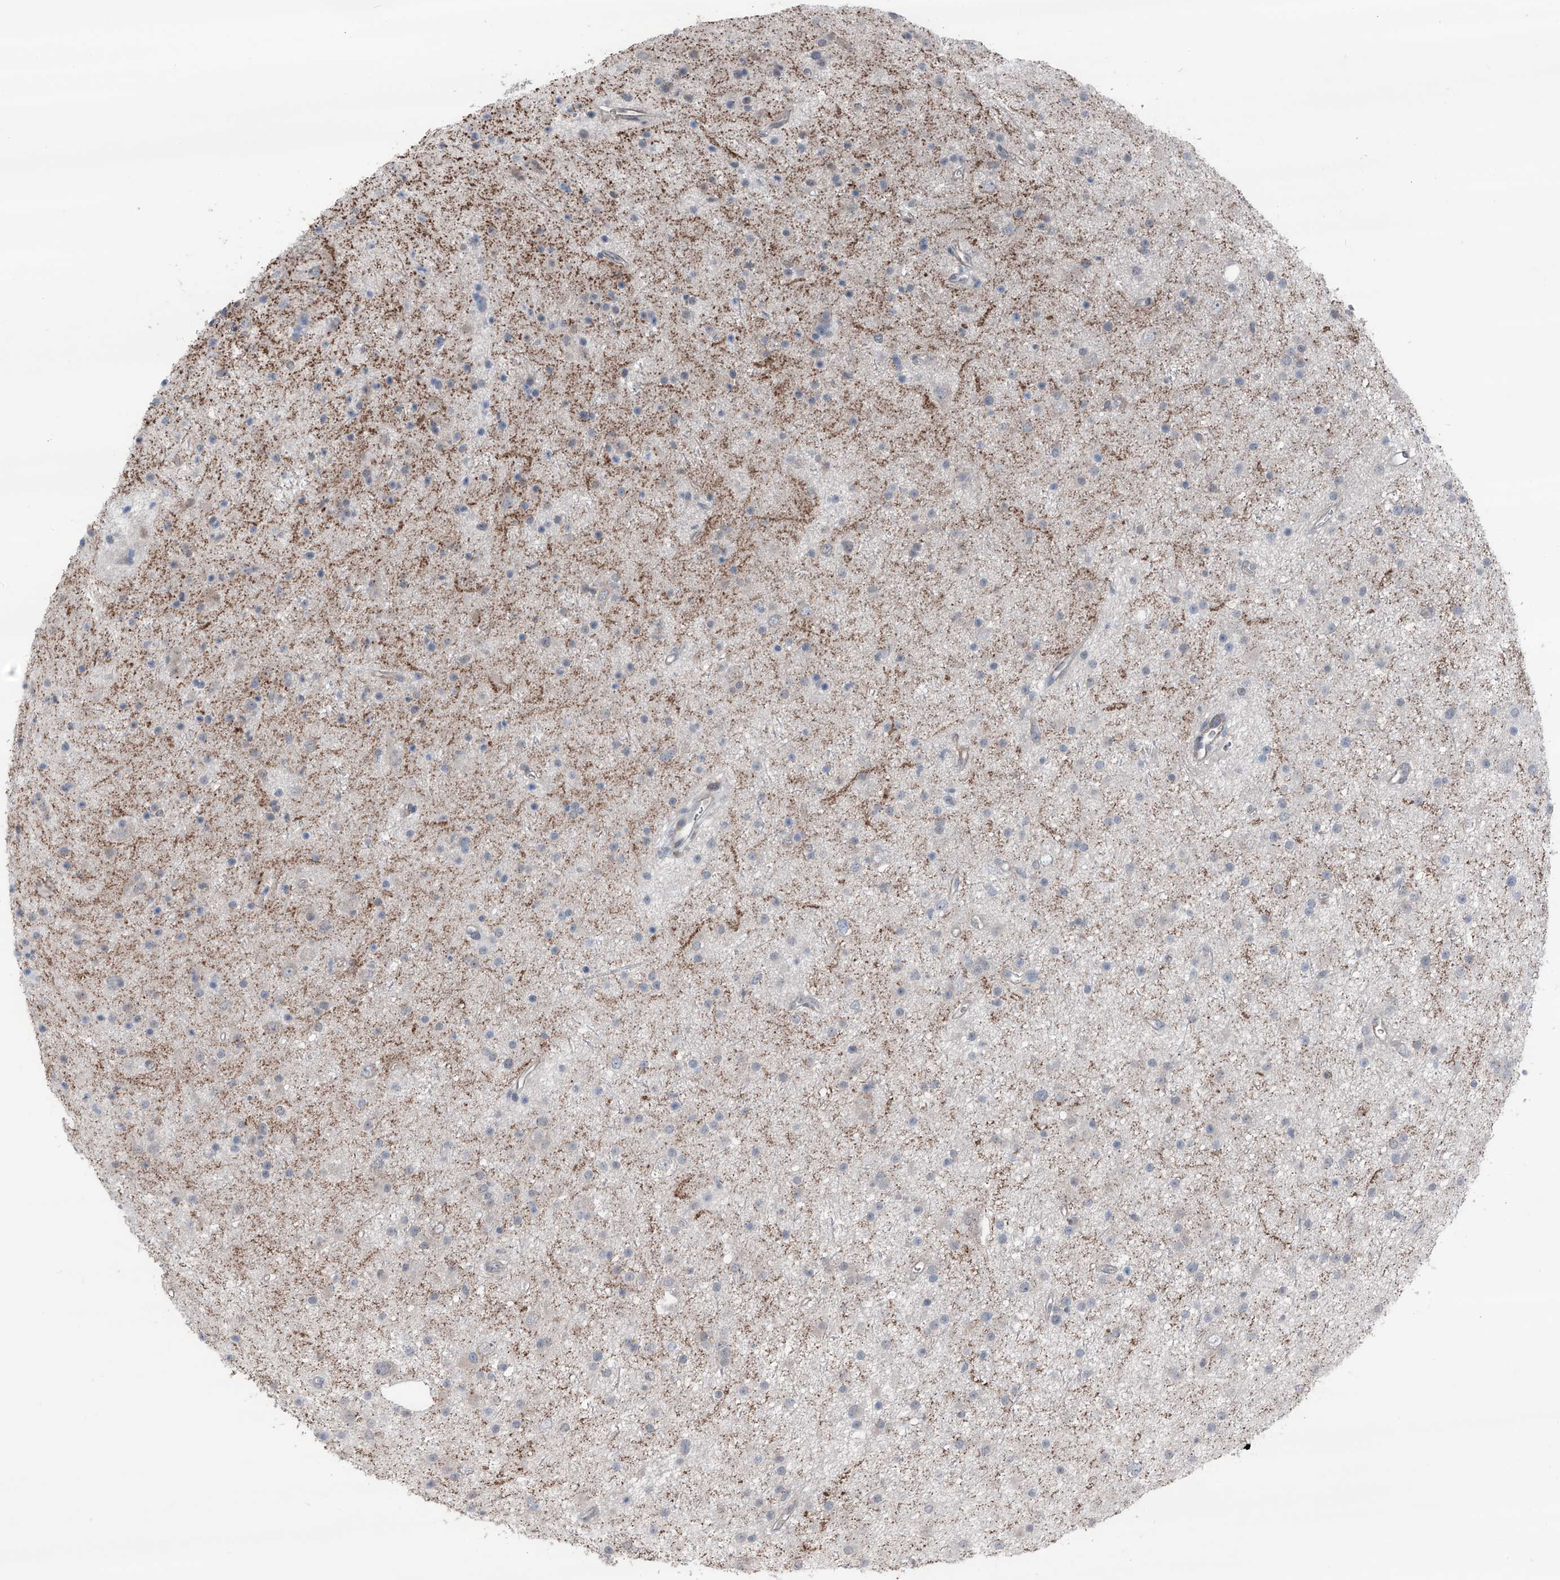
{"staining": {"intensity": "negative", "quantity": "none", "location": "none"}, "tissue": "glioma", "cell_type": "Tumor cells", "image_type": "cancer", "snomed": [{"axis": "morphology", "description": "Glioma, malignant, Low grade"}, {"axis": "topography", "description": "Cerebral cortex"}], "caption": "There is no significant staining in tumor cells of low-grade glioma (malignant). (Immunohistochemistry, brightfield microscopy, high magnification).", "gene": "HSPB11", "patient": {"sex": "female", "age": 39}}